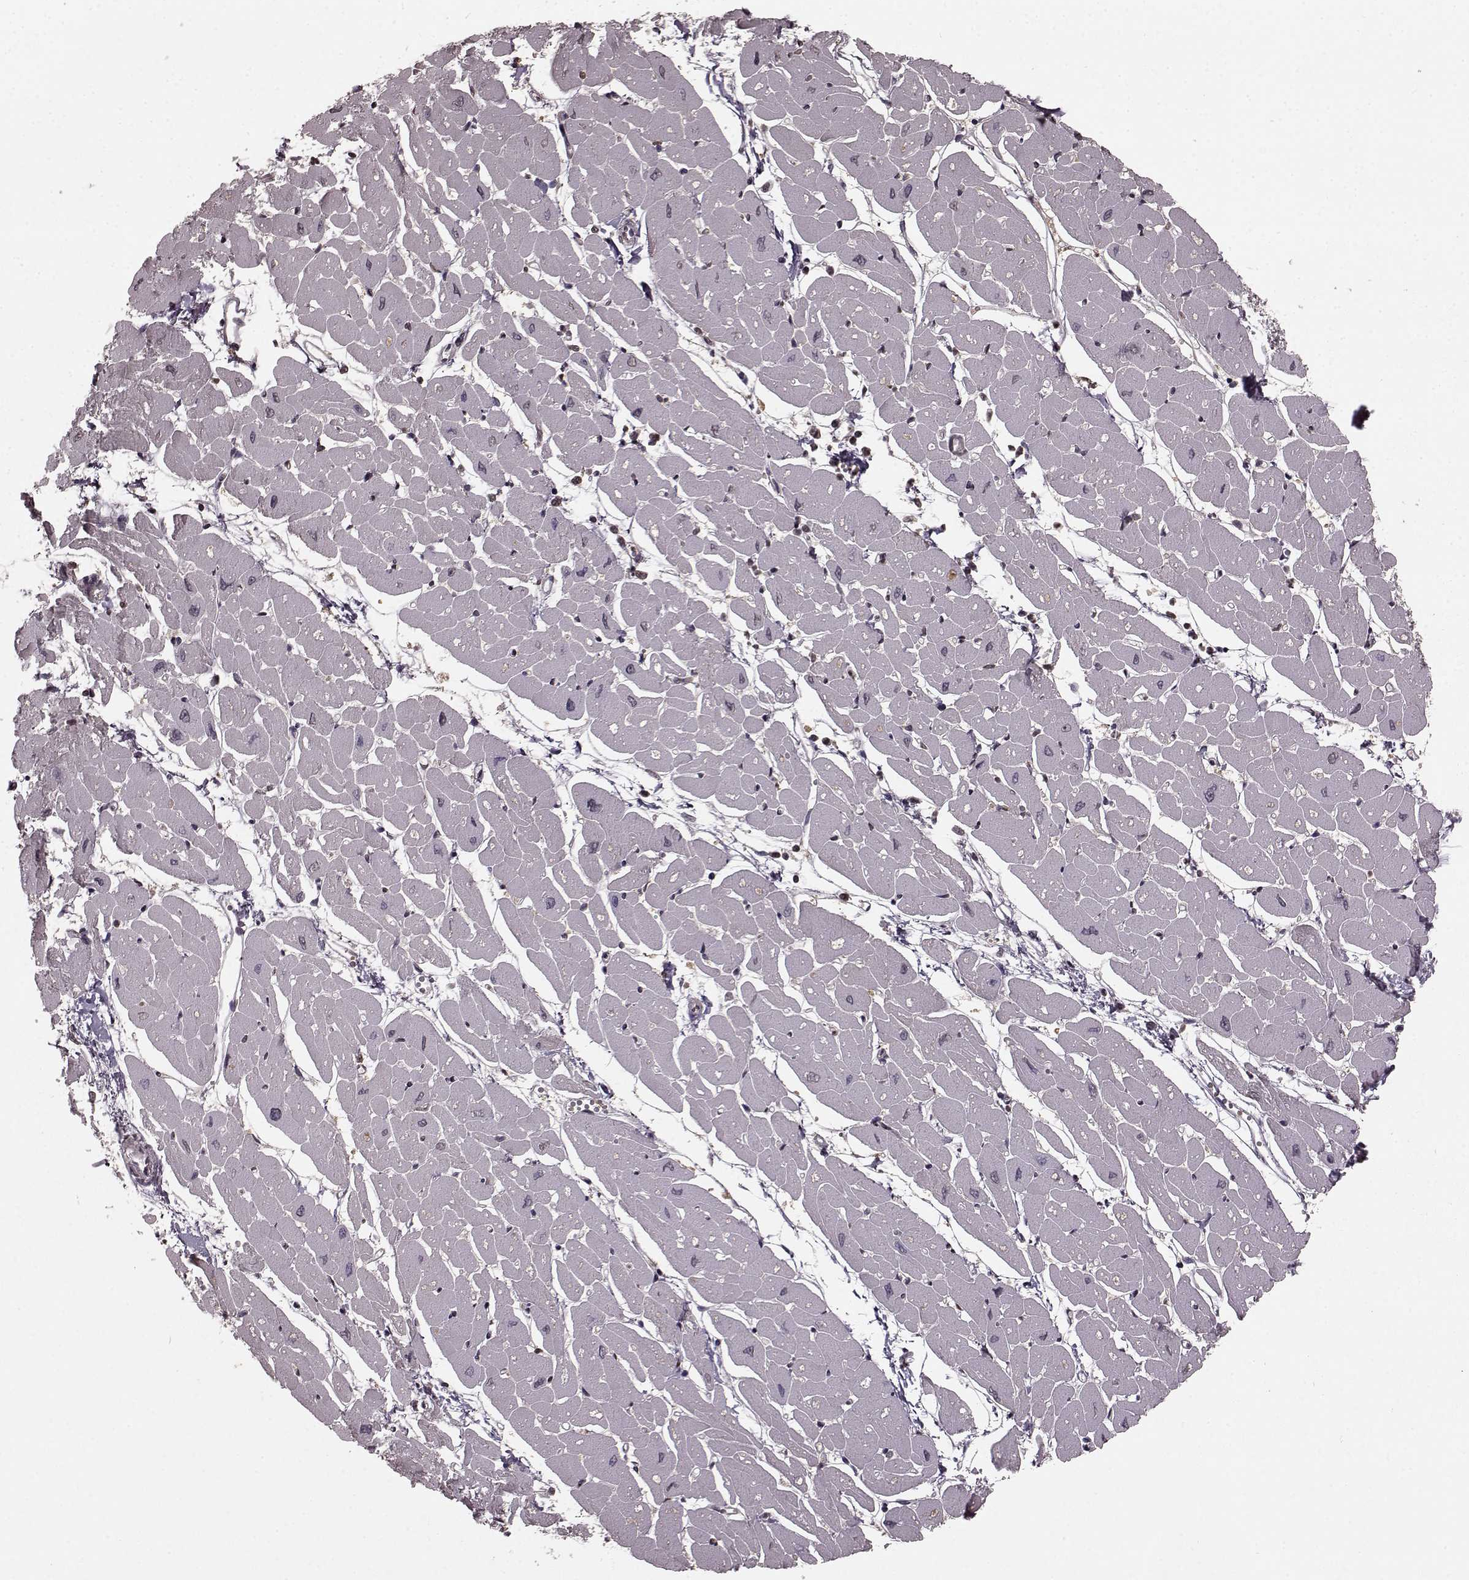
{"staining": {"intensity": "weak", "quantity": "<25%", "location": "nuclear"}, "tissue": "heart muscle", "cell_type": "Cardiomyocytes", "image_type": "normal", "snomed": [{"axis": "morphology", "description": "Normal tissue, NOS"}, {"axis": "topography", "description": "Heart"}], "caption": "There is no significant staining in cardiomyocytes of heart muscle. (Brightfield microscopy of DAB (3,3'-diaminobenzidine) IHC at high magnification).", "gene": "GSS", "patient": {"sex": "male", "age": 57}}